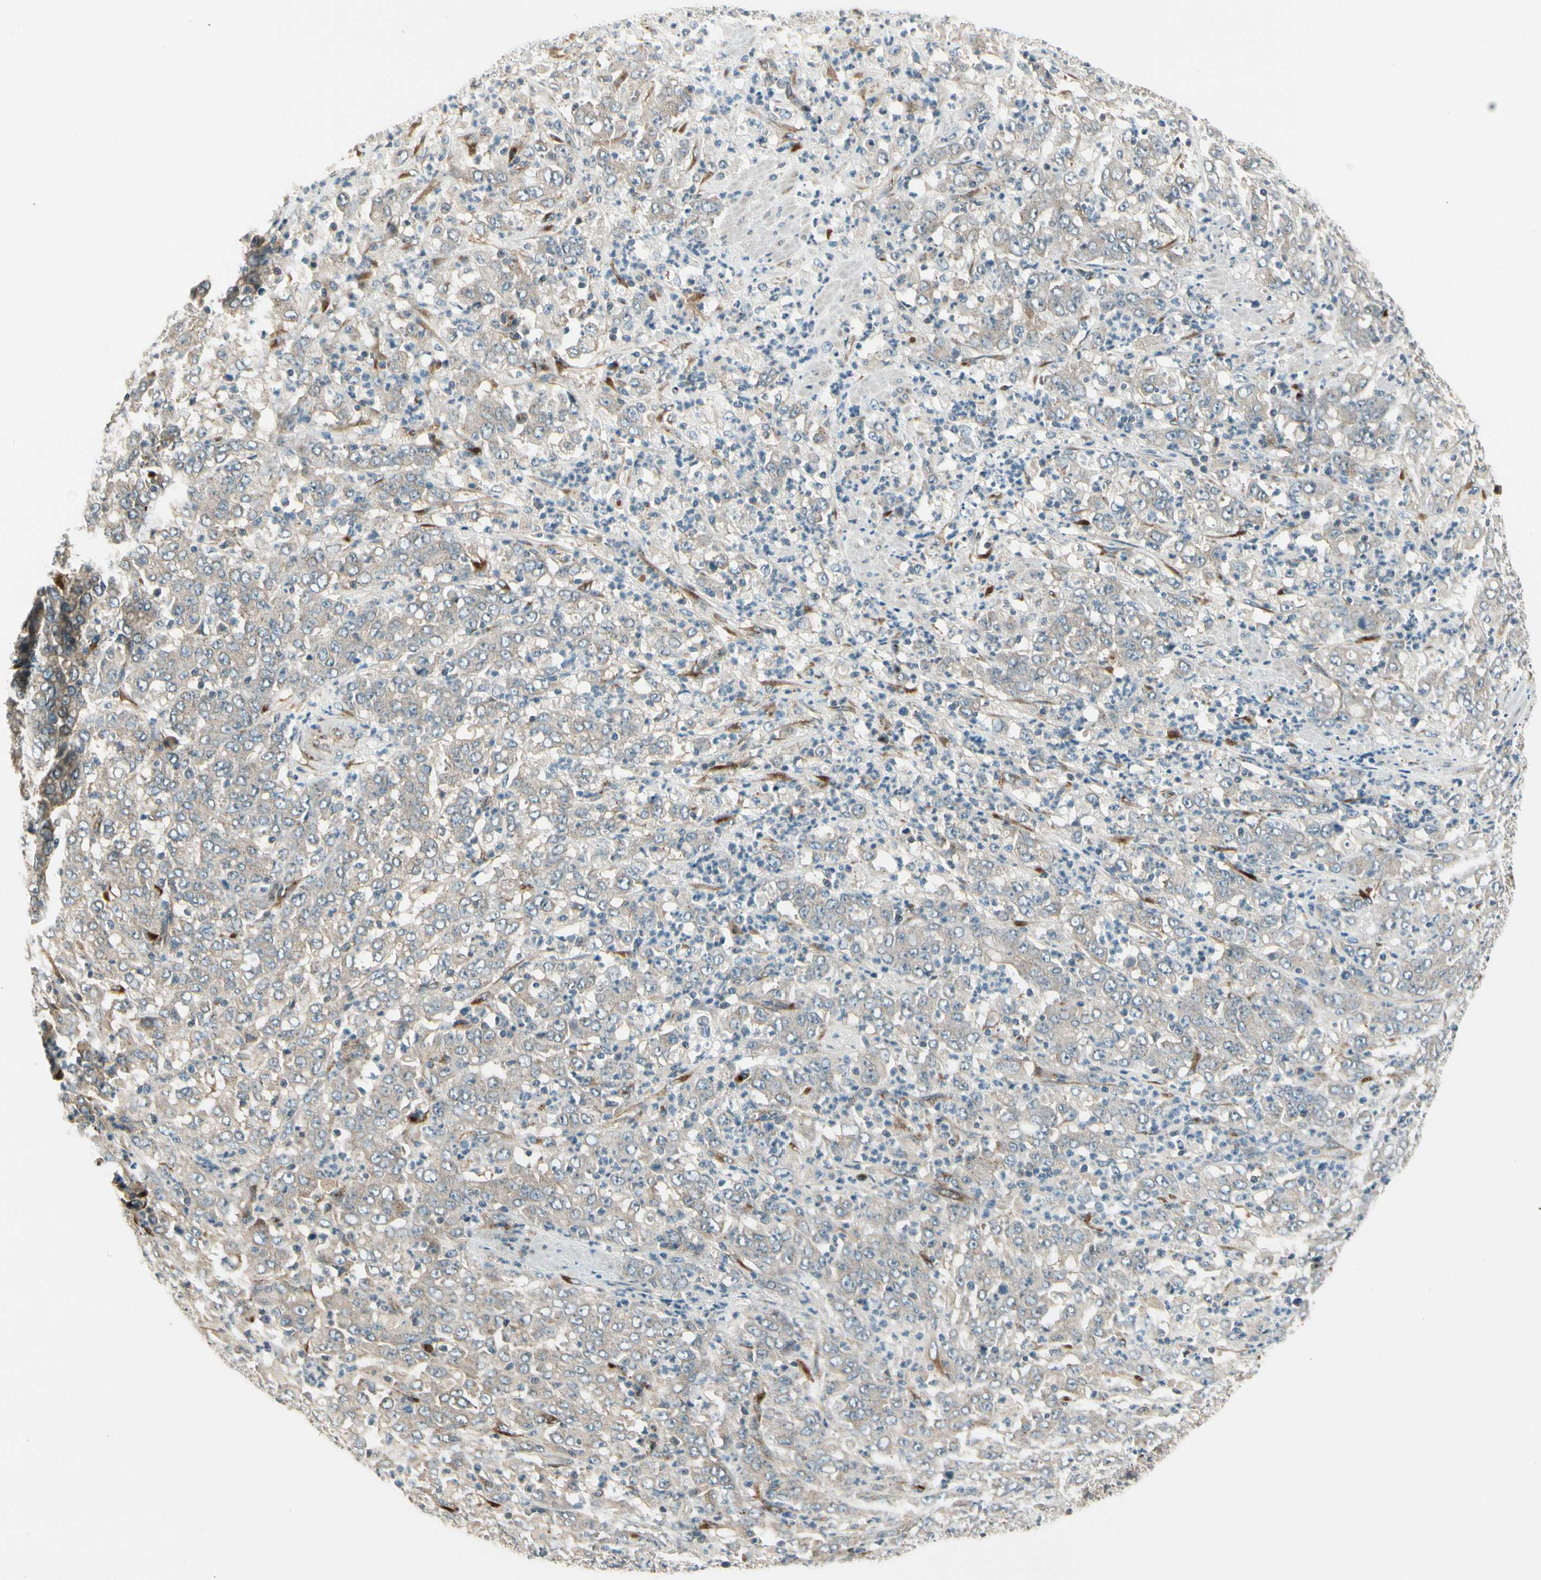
{"staining": {"intensity": "weak", "quantity": ">75%", "location": "cytoplasmic/membranous"}, "tissue": "stomach cancer", "cell_type": "Tumor cells", "image_type": "cancer", "snomed": [{"axis": "morphology", "description": "Adenocarcinoma, NOS"}, {"axis": "topography", "description": "Stomach, lower"}], "caption": "There is low levels of weak cytoplasmic/membranous staining in tumor cells of stomach adenocarcinoma, as demonstrated by immunohistochemical staining (brown color).", "gene": "MANSC1", "patient": {"sex": "female", "age": 71}}